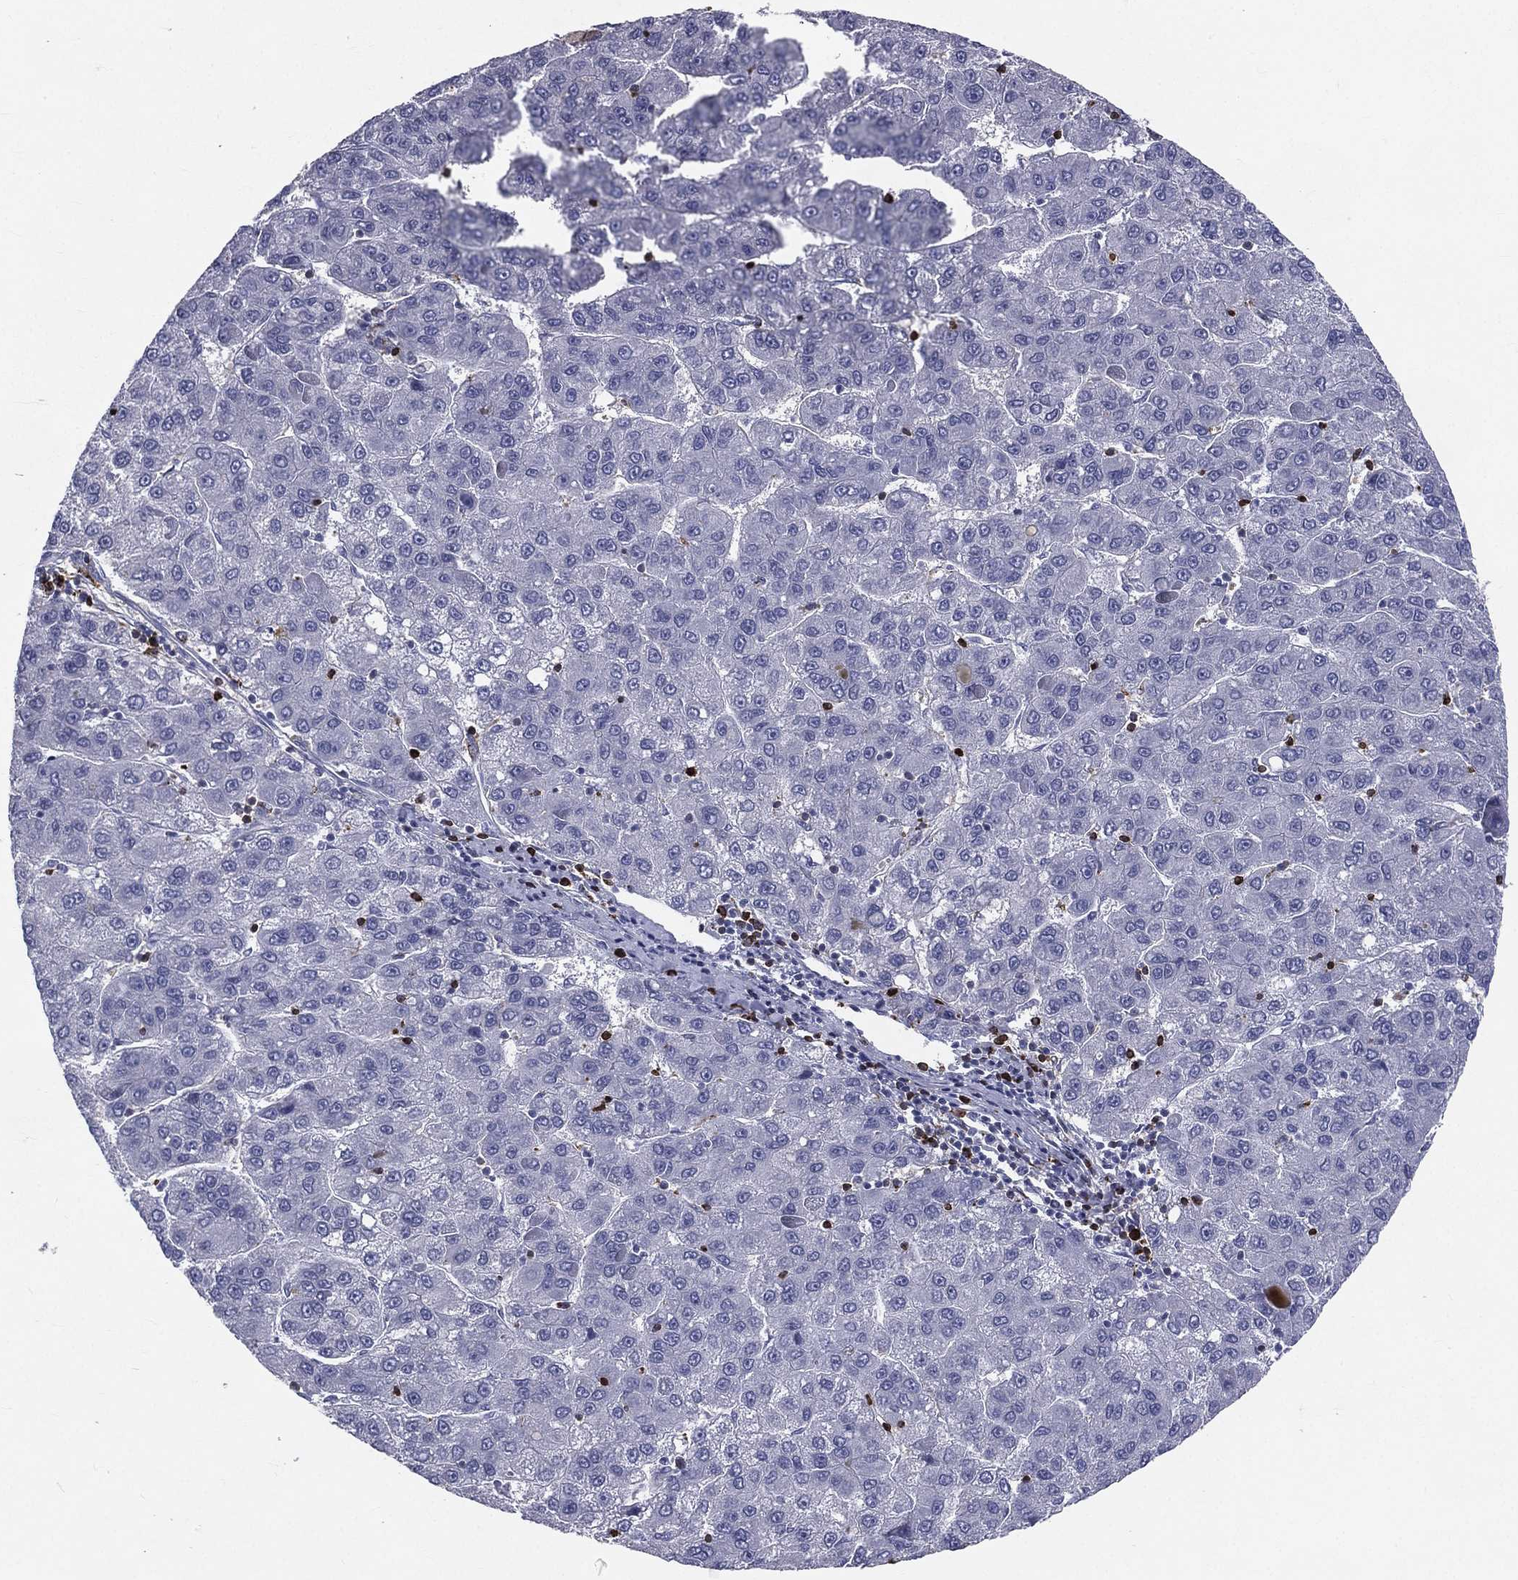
{"staining": {"intensity": "negative", "quantity": "none", "location": "none"}, "tissue": "liver cancer", "cell_type": "Tumor cells", "image_type": "cancer", "snomed": [{"axis": "morphology", "description": "Carcinoma, Hepatocellular, NOS"}, {"axis": "topography", "description": "Liver"}], "caption": "There is no significant staining in tumor cells of liver hepatocellular carcinoma. The staining is performed using DAB (3,3'-diaminobenzidine) brown chromogen with nuclei counter-stained in using hematoxylin.", "gene": "CTSW", "patient": {"sex": "female", "age": 82}}